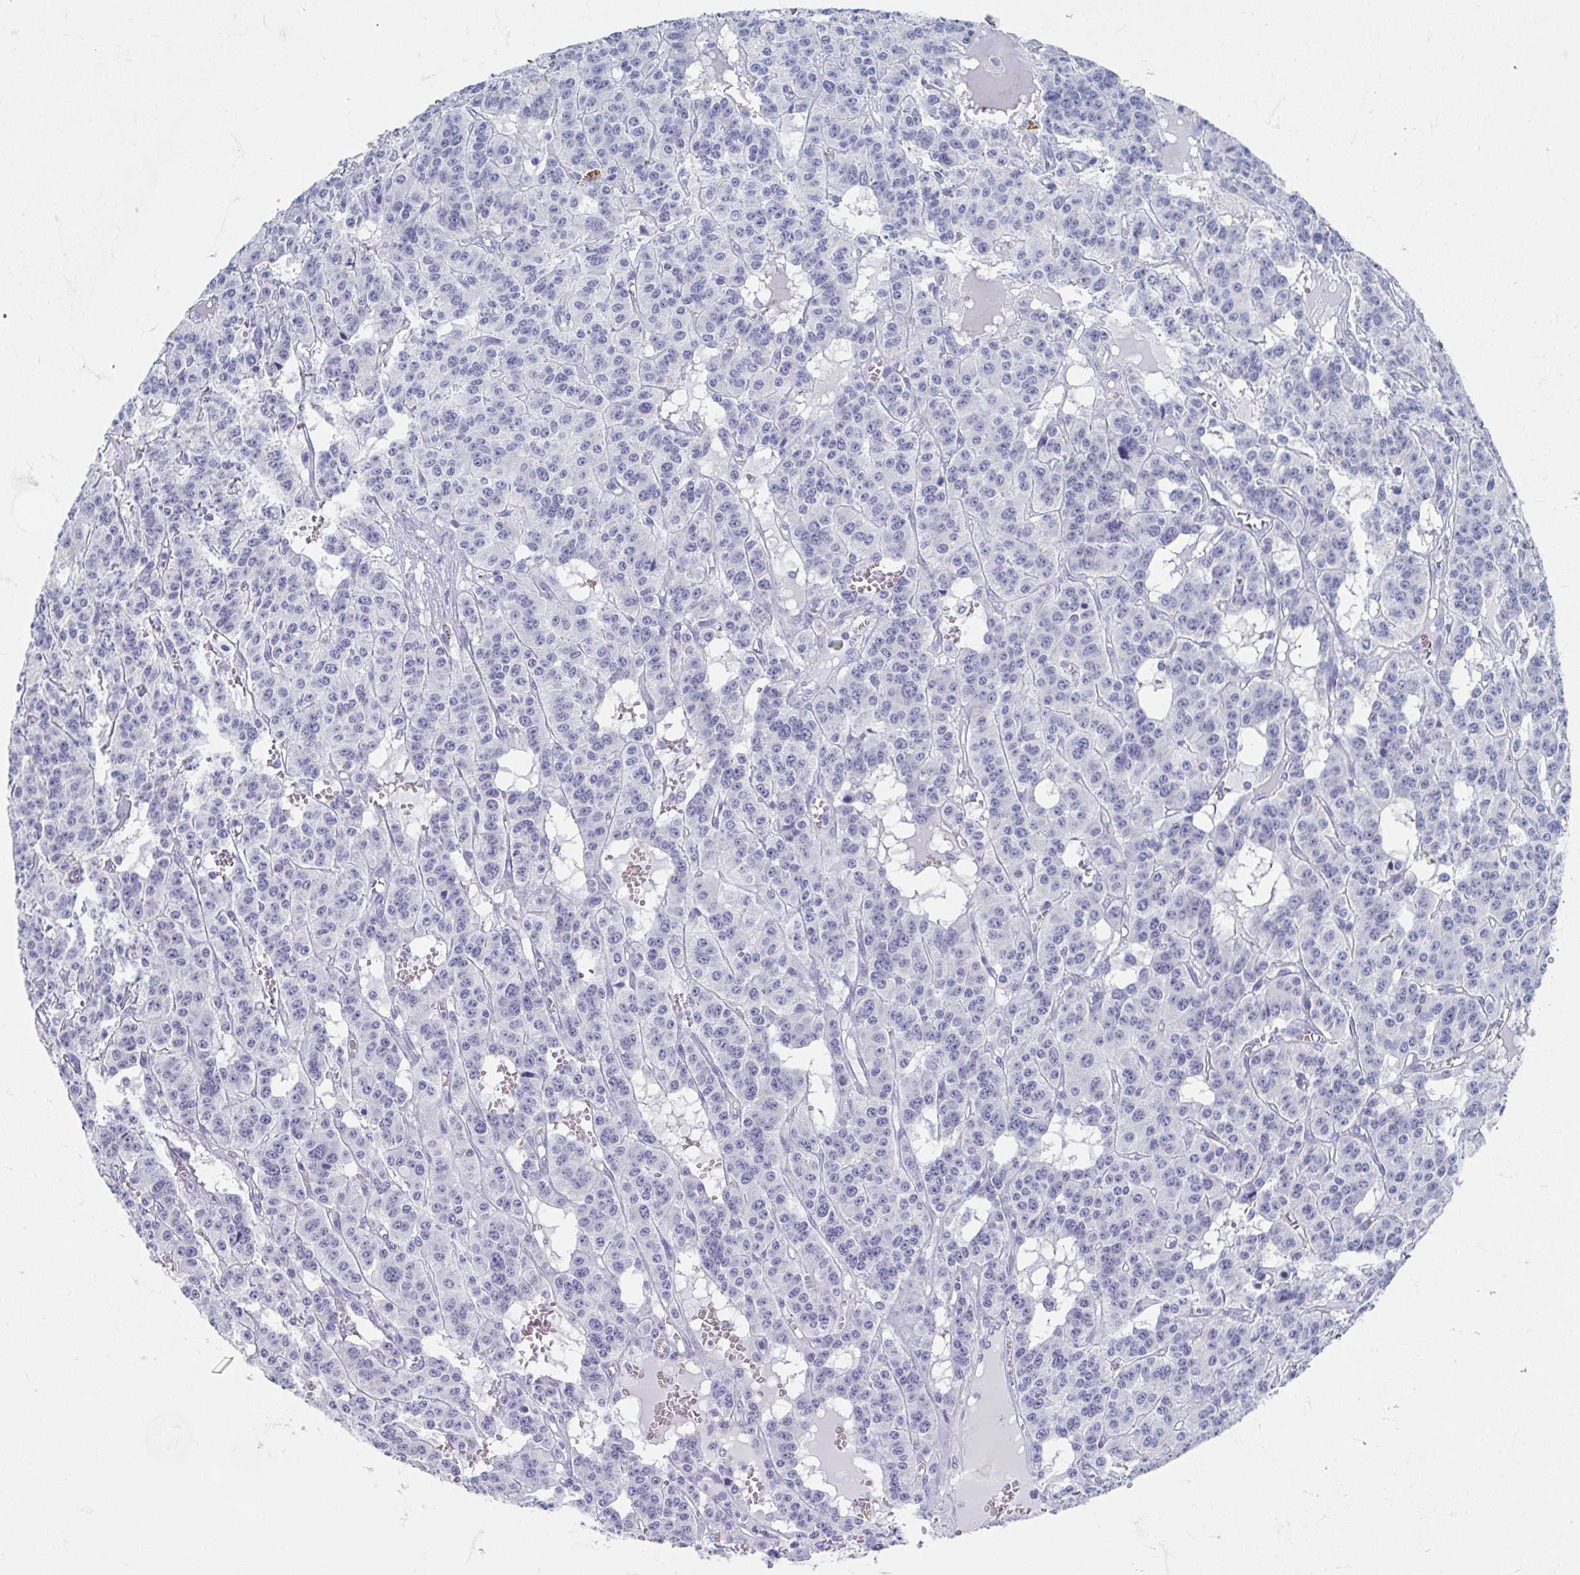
{"staining": {"intensity": "negative", "quantity": "none", "location": "none"}, "tissue": "carcinoid", "cell_type": "Tumor cells", "image_type": "cancer", "snomed": [{"axis": "morphology", "description": "Carcinoid, malignant, NOS"}, {"axis": "topography", "description": "Lung"}], "caption": "High magnification brightfield microscopy of malignant carcinoid stained with DAB (3,3'-diaminobenzidine) (brown) and counterstained with hematoxylin (blue): tumor cells show no significant expression.", "gene": "GHRL", "patient": {"sex": "female", "age": 71}}